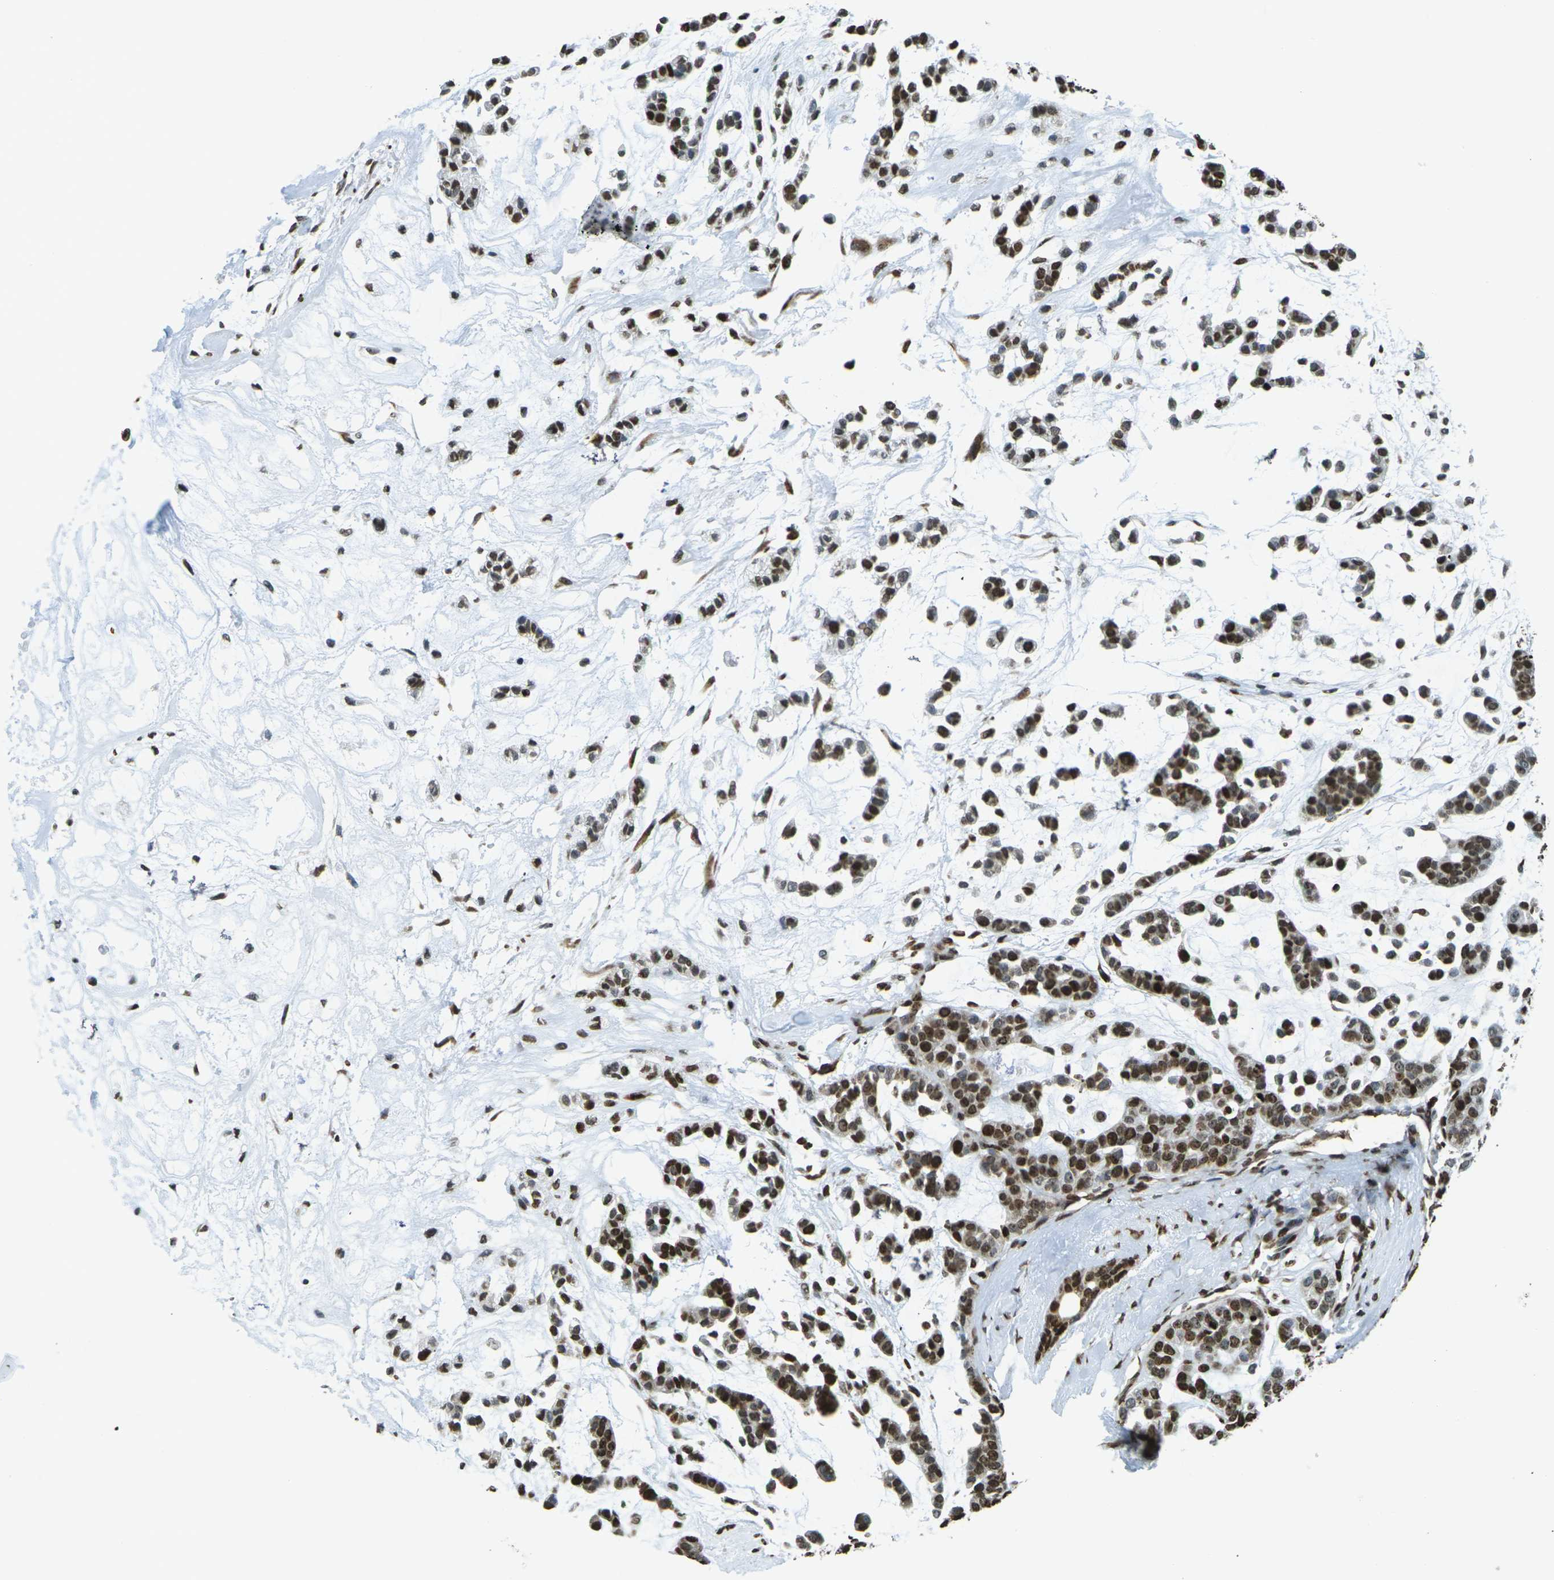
{"staining": {"intensity": "strong", "quantity": ">75%", "location": "nuclear"}, "tissue": "head and neck cancer", "cell_type": "Tumor cells", "image_type": "cancer", "snomed": [{"axis": "morphology", "description": "Adenocarcinoma, NOS"}, {"axis": "morphology", "description": "Adenoma, NOS"}, {"axis": "topography", "description": "Head-Neck"}], "caption": "Immunohistochemical staining of head and neck adenoma displays high levels of strong nuclear staining in approximately >75% of tumor cells.", "gene": "H1-2", "patient": {"sex": "female", "age": 55}}